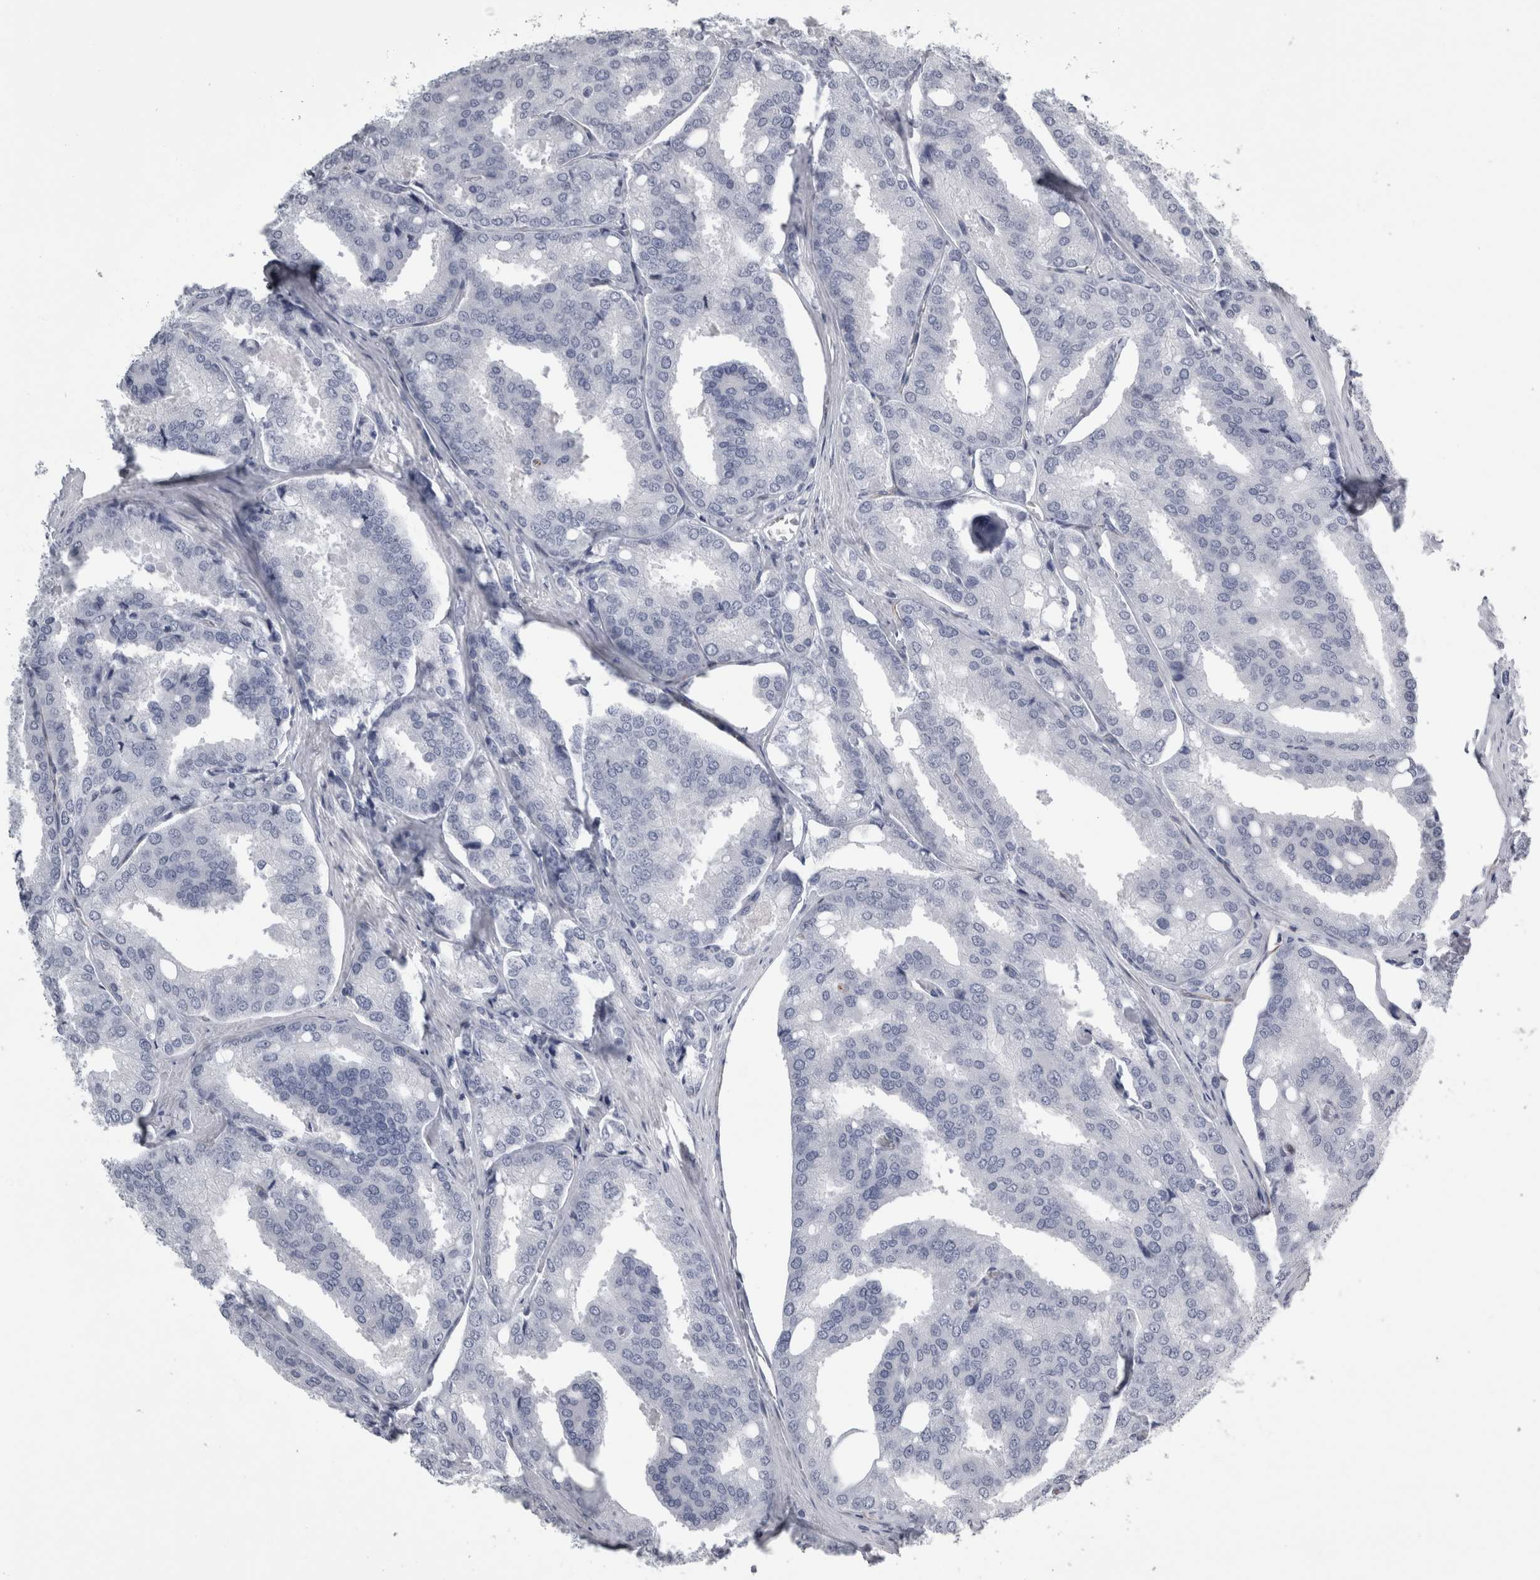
{"staining": {"intensity": "negative", "quantity": "none", "location": "none"}, "tissue": "prostate cancer", "cell_type": "Tumor cells", "image_type": "cancer", "snomed": [{"axis": "morphology", "description": "Adenocarcinoma, High grade"}, {"axis": "topography", "description": "Prostate"}], "caption": "The micrograph shows no staining of tumor cells in prostate adenocarcinoma (high-grade).", "gene": "VWDE", "patient": {"sex": "male", "age": 50}}